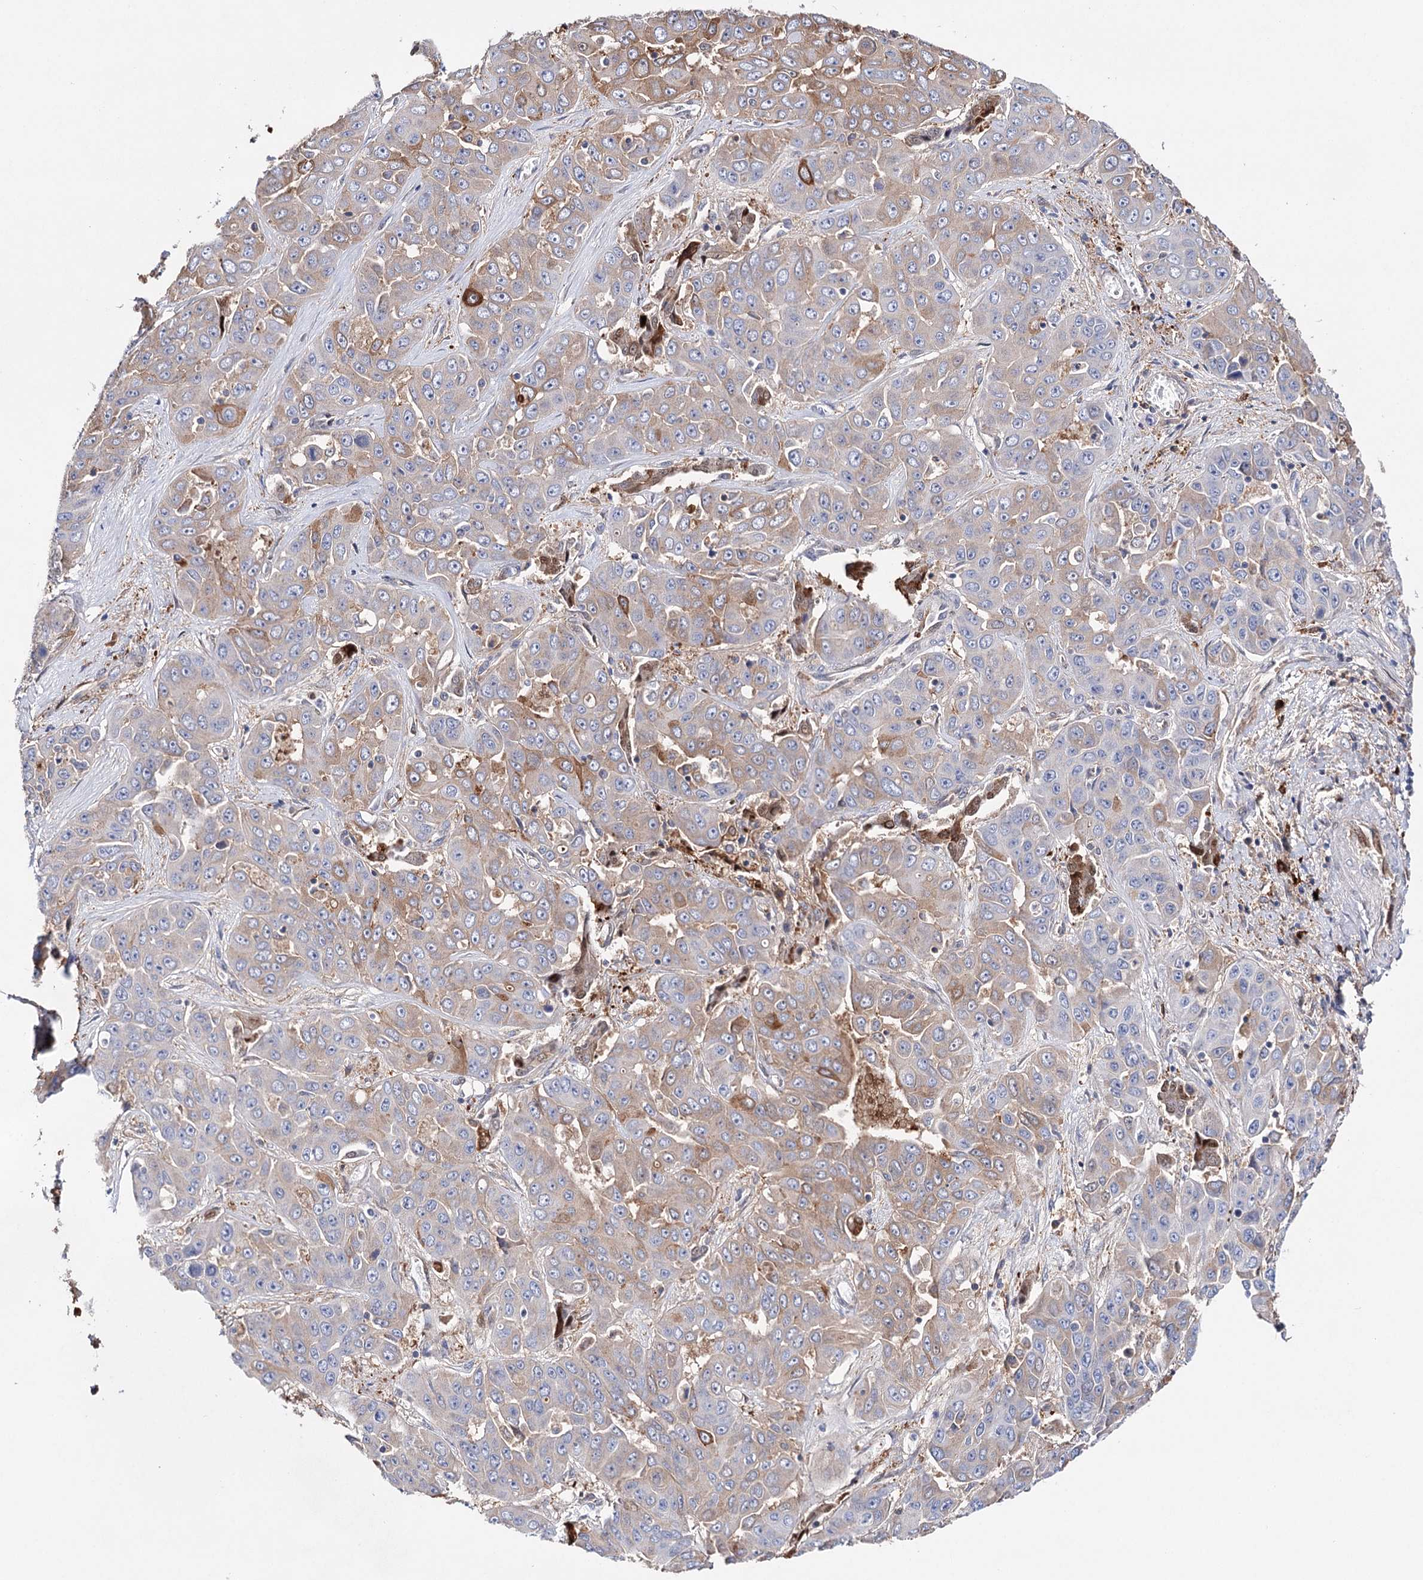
{"staining": {"intensity": "moderate", "quantity": "25%-75%", "location": "cytoplasmic/membranous"}, "tissue": "liver cancer", "cell_type": "Tumor cells", "image_type": "cancer", "snomed": [{"axis": "morphology", "description": "Cholangiocarcinoma"}, {"axis": "topography", "description": "Liver"}], "caption": "A brown stain shows moderate cytoplasmic/membranous expression of a protein in human cholangiocarcinoma (liver) tumor cells.", "gene": "CFAP46", "patient": {"sex": "female", "age": 52}}